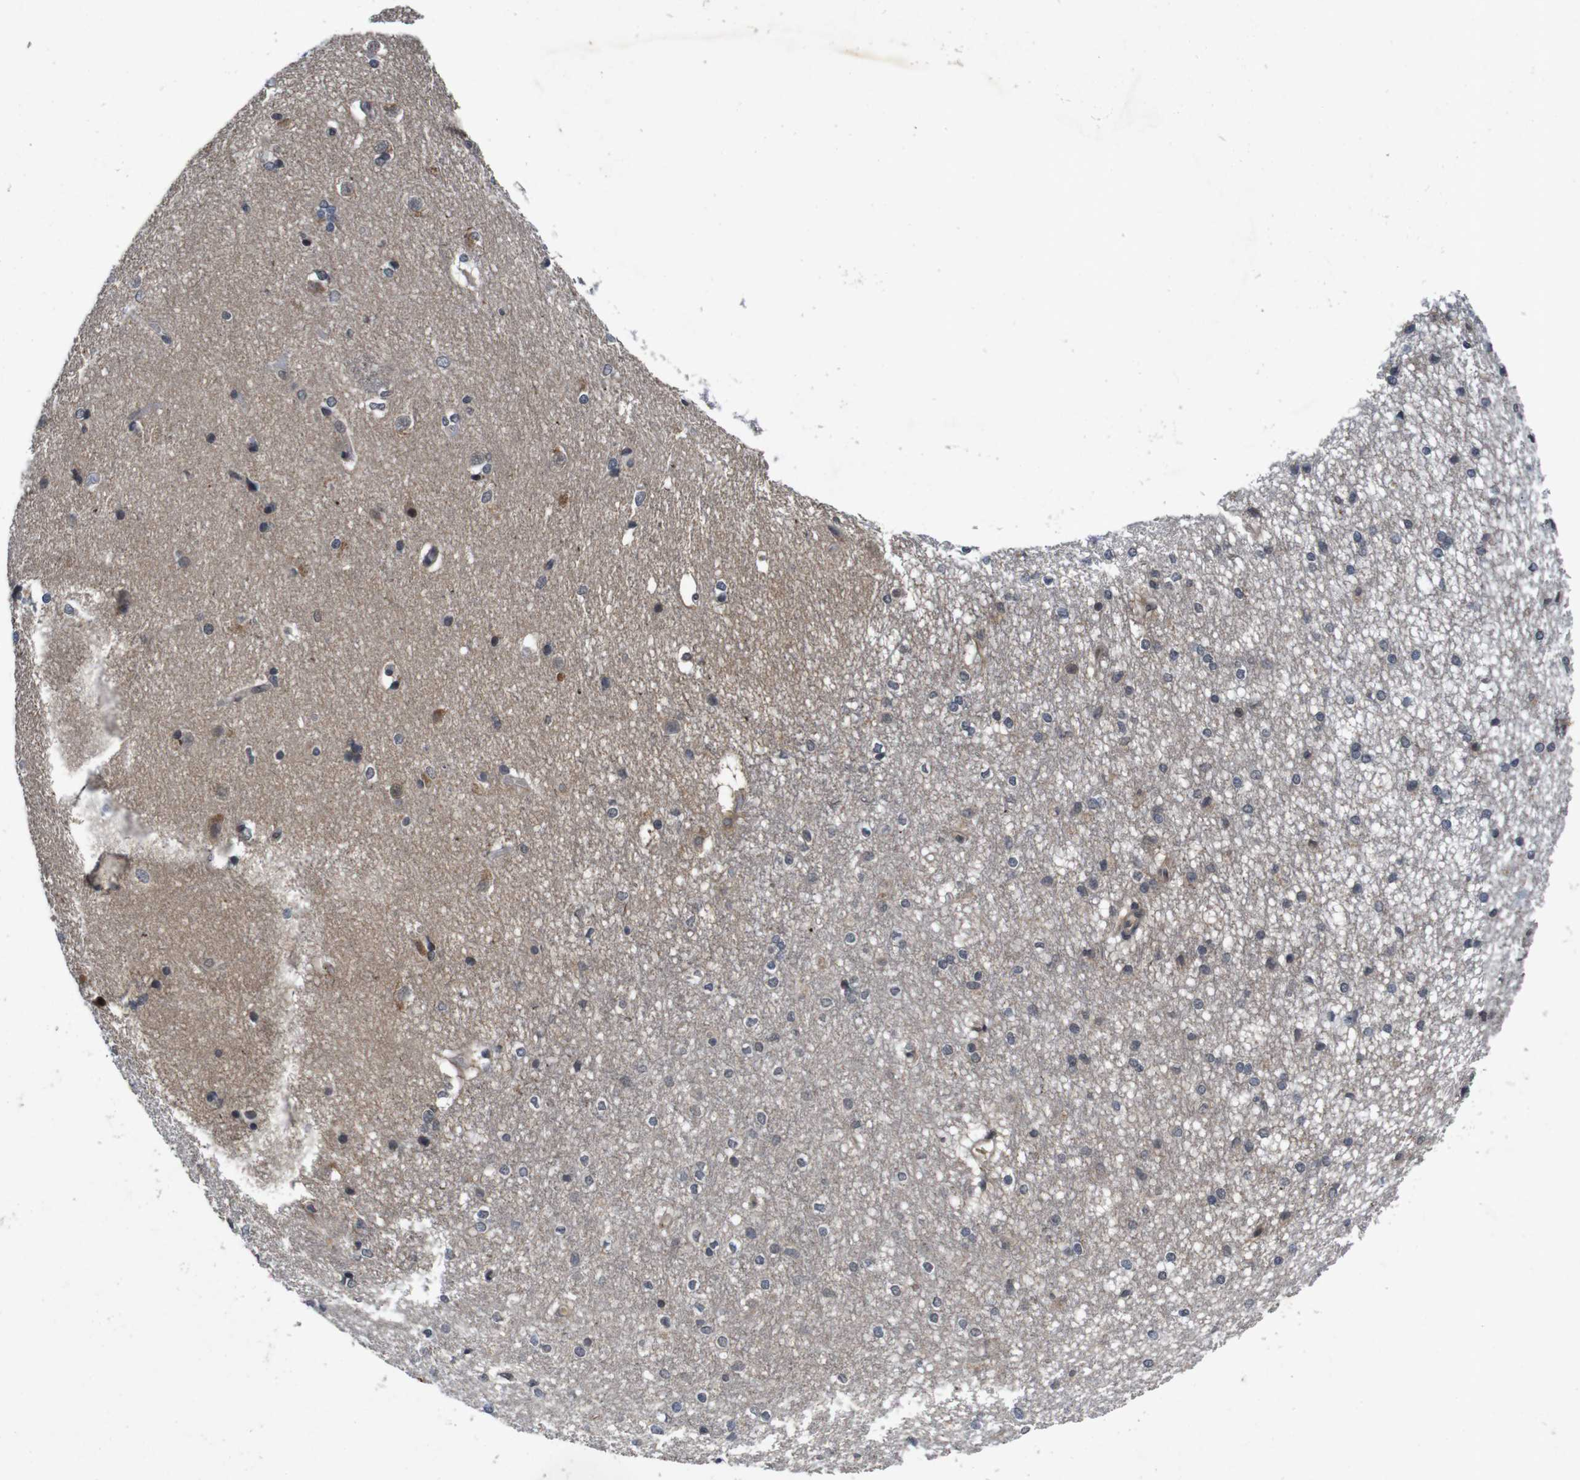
{"staining": {"intensity": "weak", "quantity": "<25%", "location": "cytoplasmic/membranous"}, "tissue": "caudate", "cell_type": "Glial cells", "image_type": "normal", "snomed": [{"axis": "morphology", "description": "Normal tissue, NOS"}, {"axis": "topography", "description": "Lateral ventricle wall"}], "caption": "This is an immunohistochemistry histopathology image of benign human caudate. There is no staining in glial cells.", "gene": "AKT3", "patient": {"sex": "female", "age": 19}}